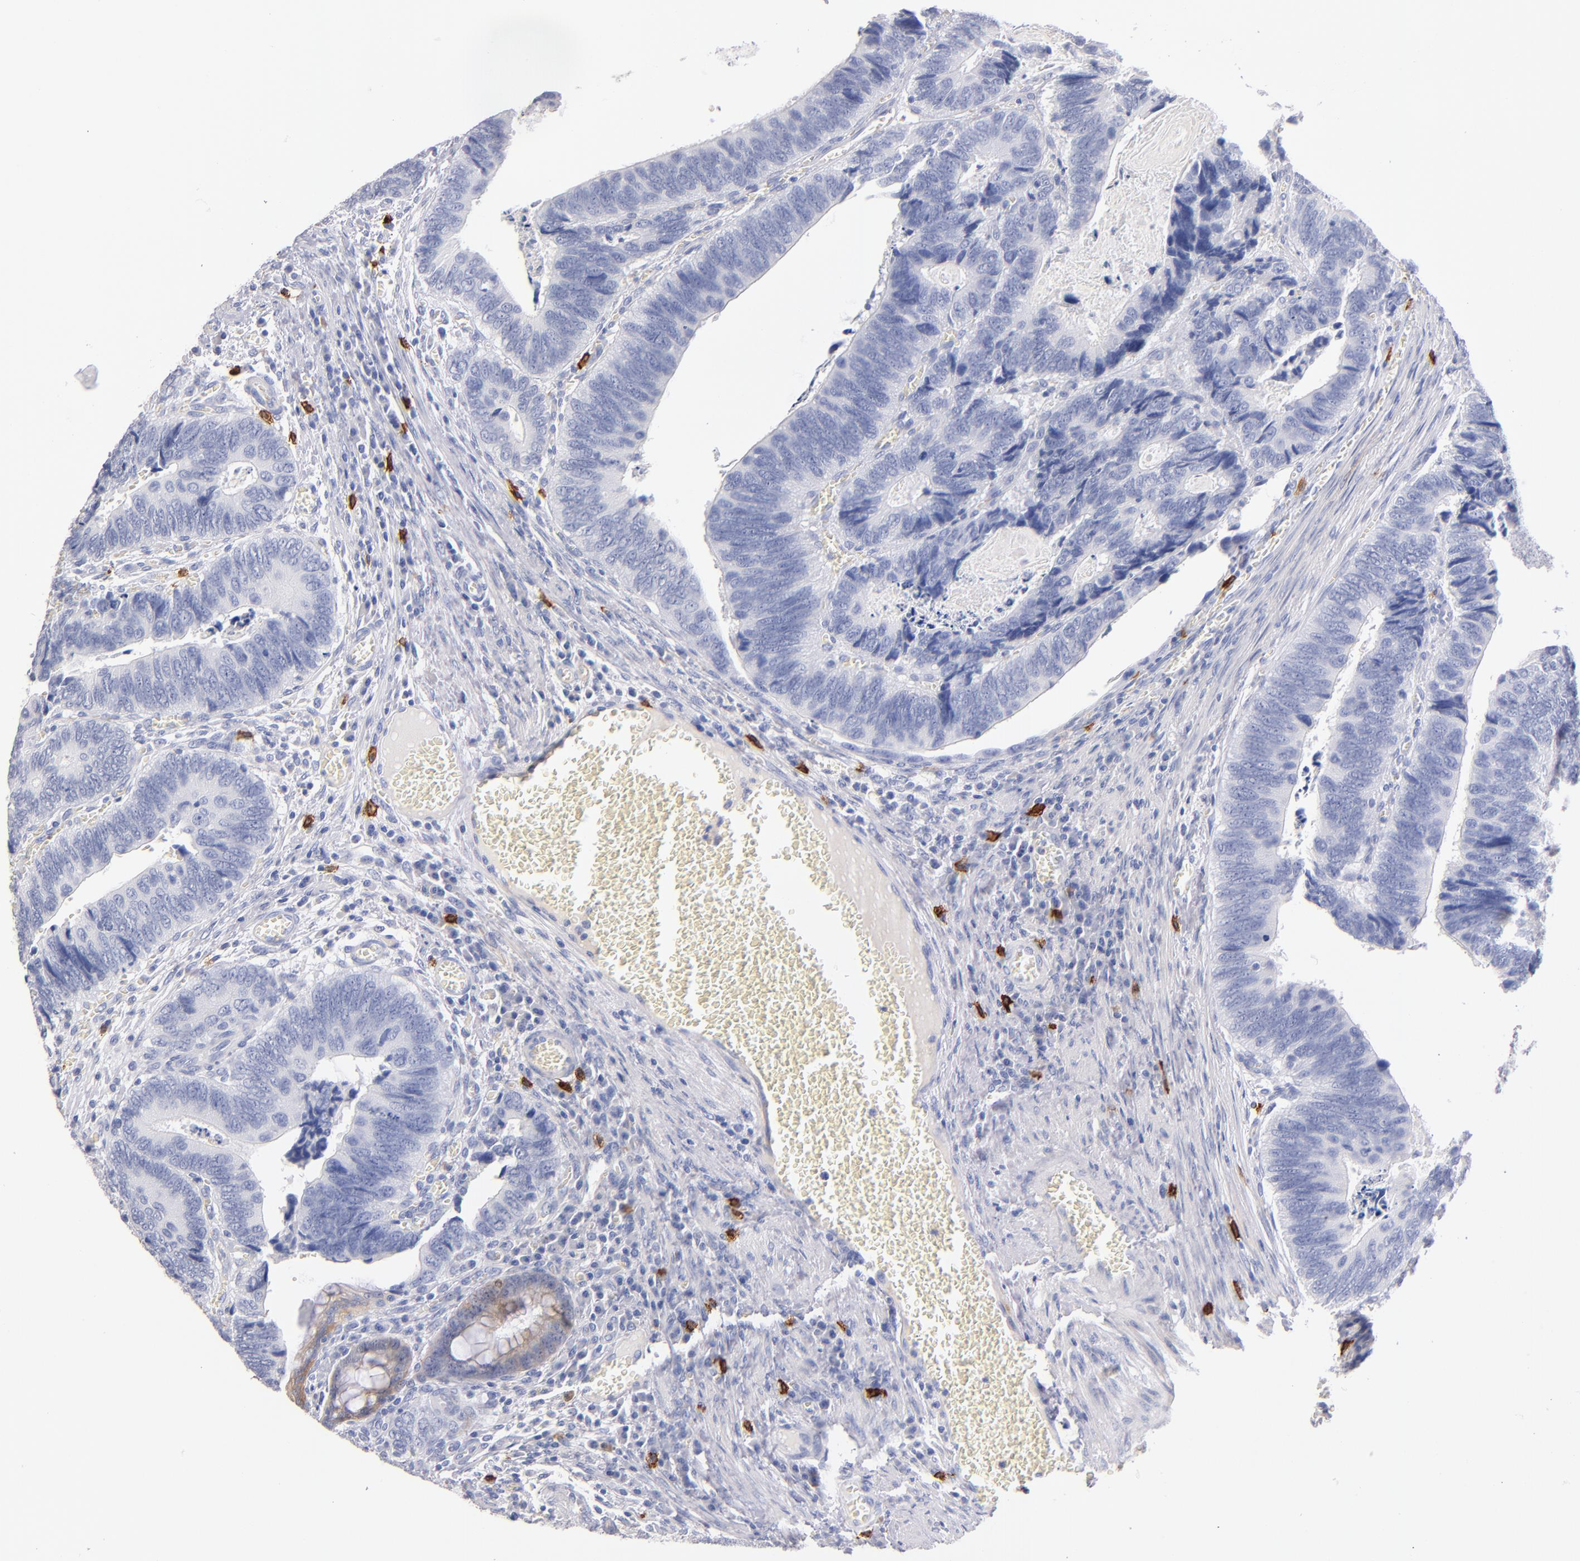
{"staining": {"intensity": "weak", "quantity": "<25%", "location": "cytoplasmic/membranous"}, "tissue": "colorectal cancer", "cell_type": "Tumor cells", "image_type": "cancer", "snomed": [{"axis": "morphology", "description": "Adenocarcinoma, NOS"}, {"axis": "topography", "description": "Colon"}], "caption": "Immunohistochemistry (IHC) micrograph of neoplastic tissue: colorectal cancer stained with DAB (3,3'-diaminobenzidine) exhibits no significant protein staining in tumor cells.", "gene": "KIT", "patient": {"sex": "male", "age": 72}}